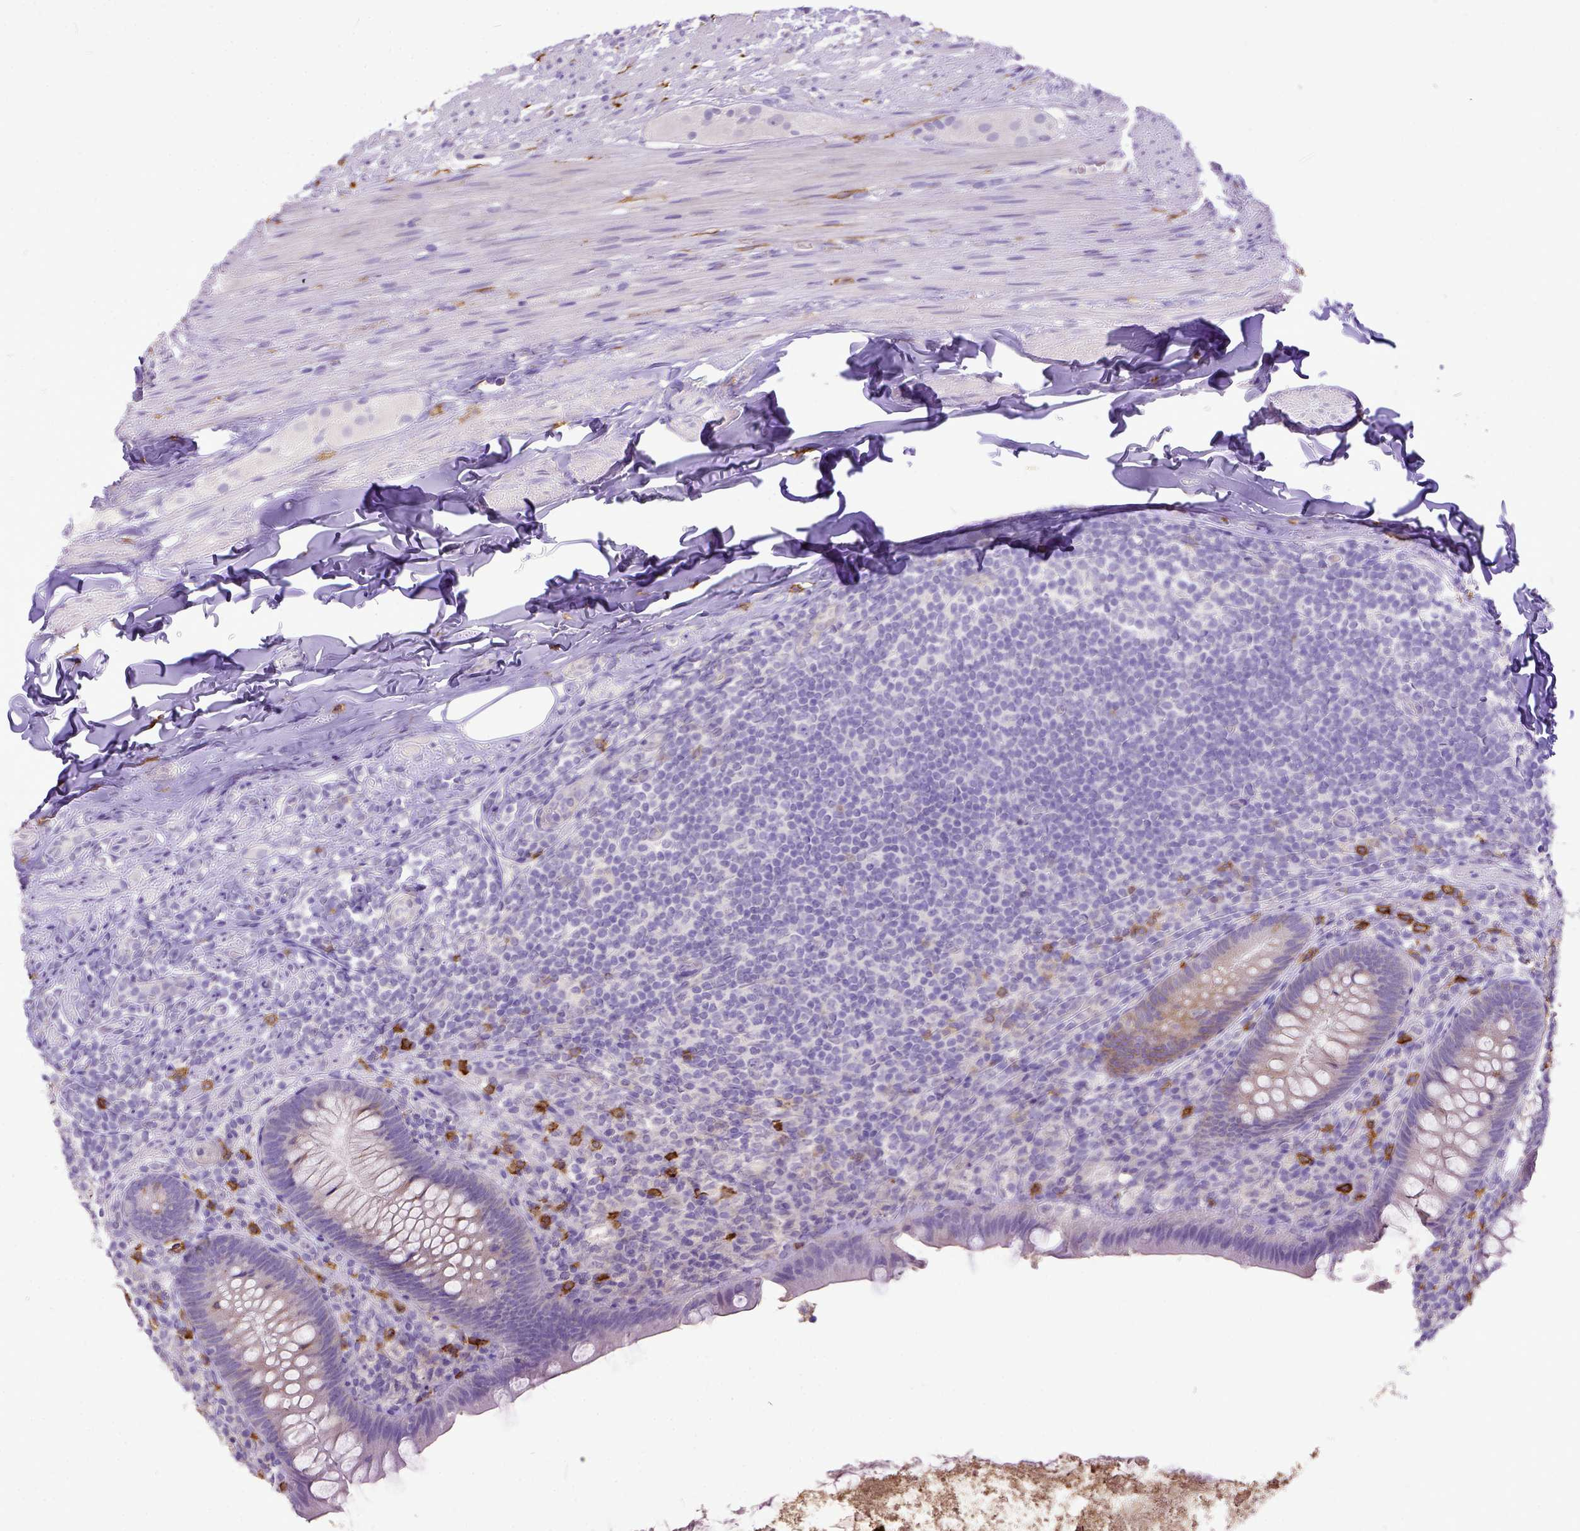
{"staining": {"intensity": "negative", "quantity": "none", "location": "none"}, "tissue": "appendix", "cell_type": "Glandular cells", "image_type": "normal", "snomed": [{"axis": "morphology", "description": "Normal tissue, NOS"}, {"axis": "topography", "description": "Appendix"}], "caption": "Glandular cells are negative for protein expression in benign human appendix.", "gene": "KIT", "patient": {"sex": "male", "age": 47}}